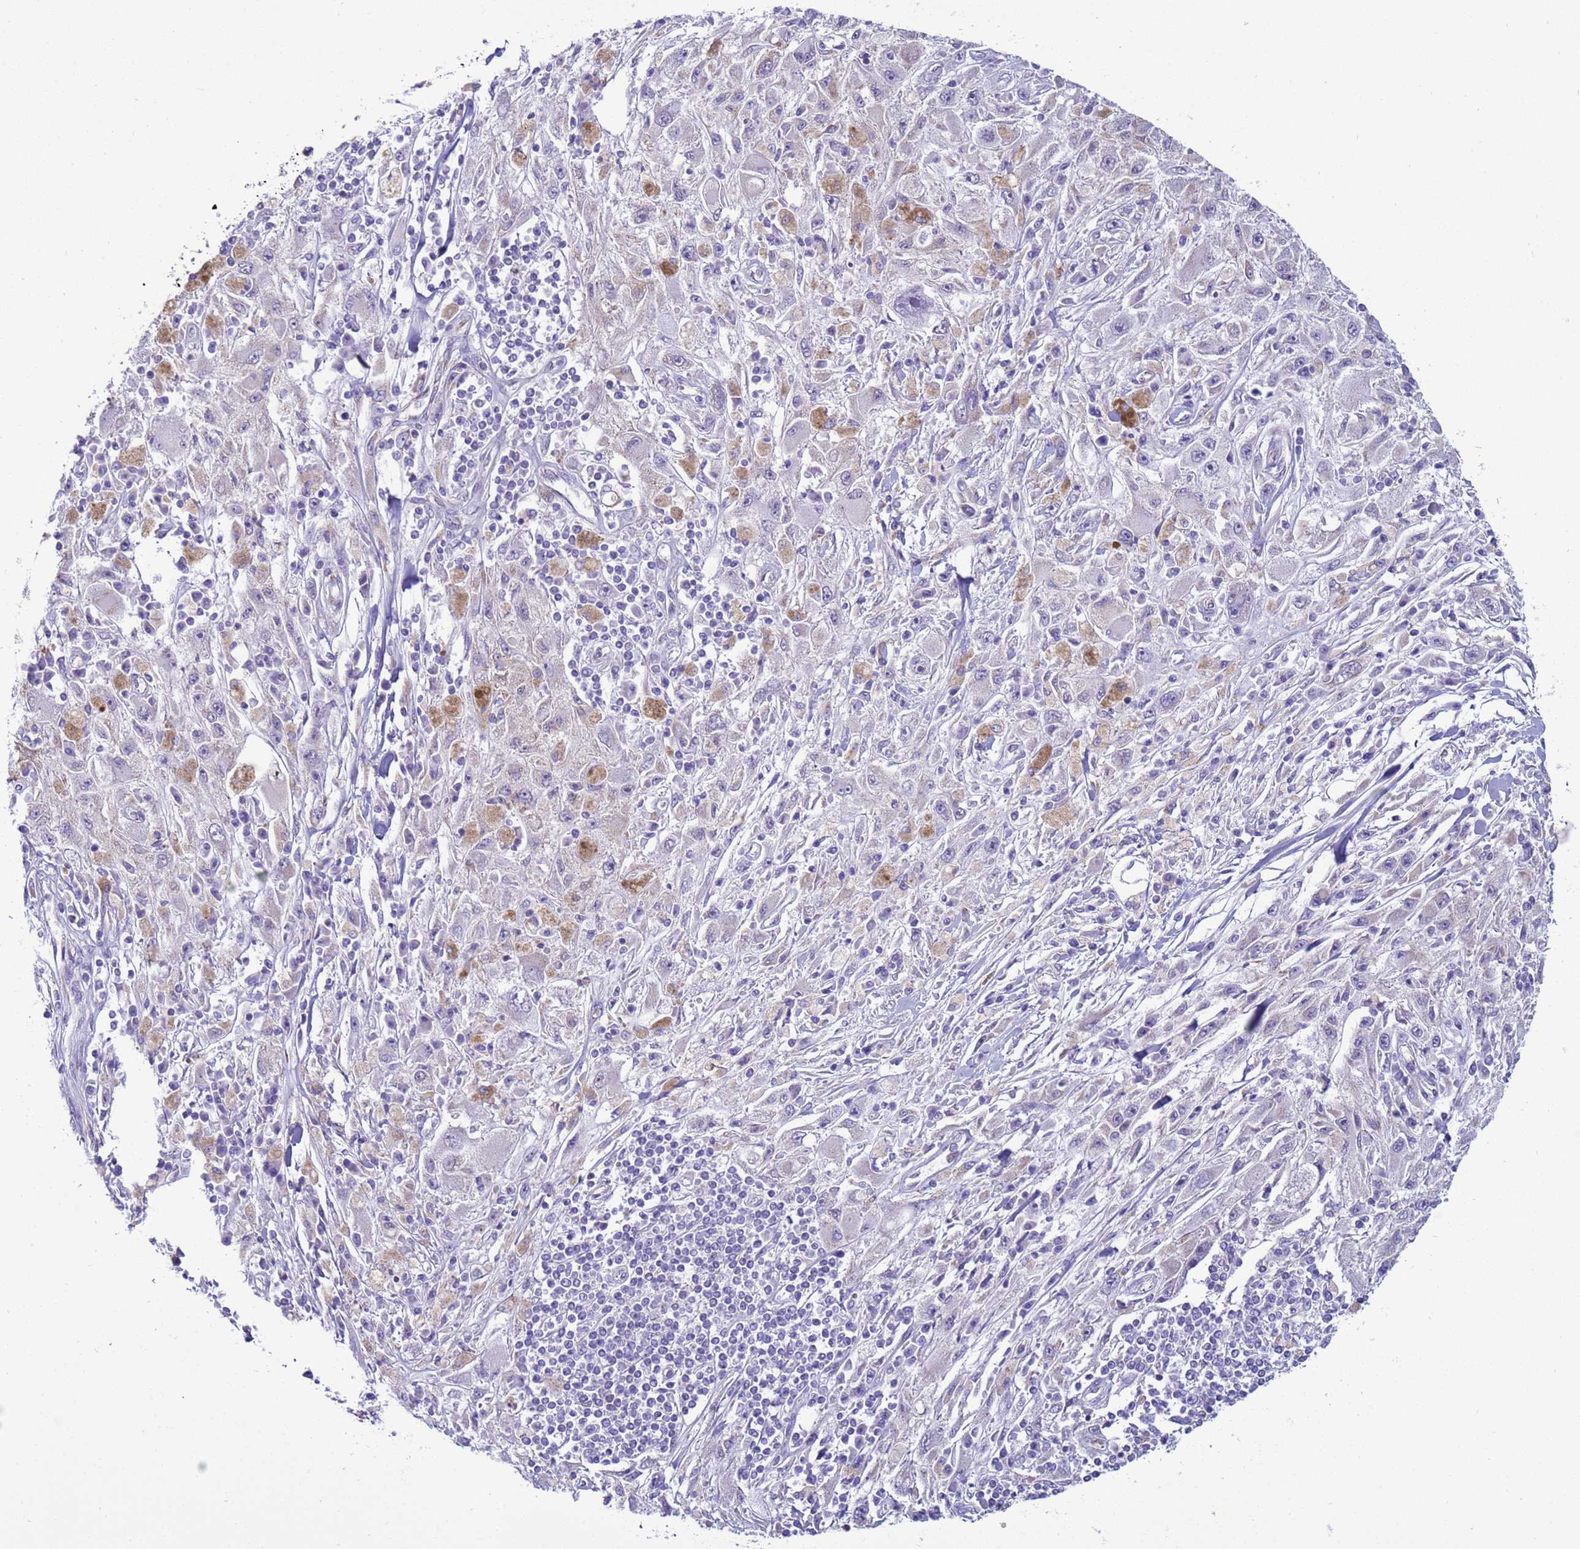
{"staining": {"intensity": "moderate", "quantity": "<25%", "location": "cytoplasmic/membranous"}, "tissue": "melanoma", "cell_type": "Tumor cells", "image_type": "cancer", "snomed": [{"axis": "morphology", "description": "Malignant melanoma, Metastatic site"}, {"axis": "topography", "description": "Skin"}], "caption": "IHC of melanoma exhibits low levels of moderate cytoplasmic/membranous positivity in about <25% of tumor cells.", "gene": "NCALD", "patient": {"sex": "male", "age": 53}}